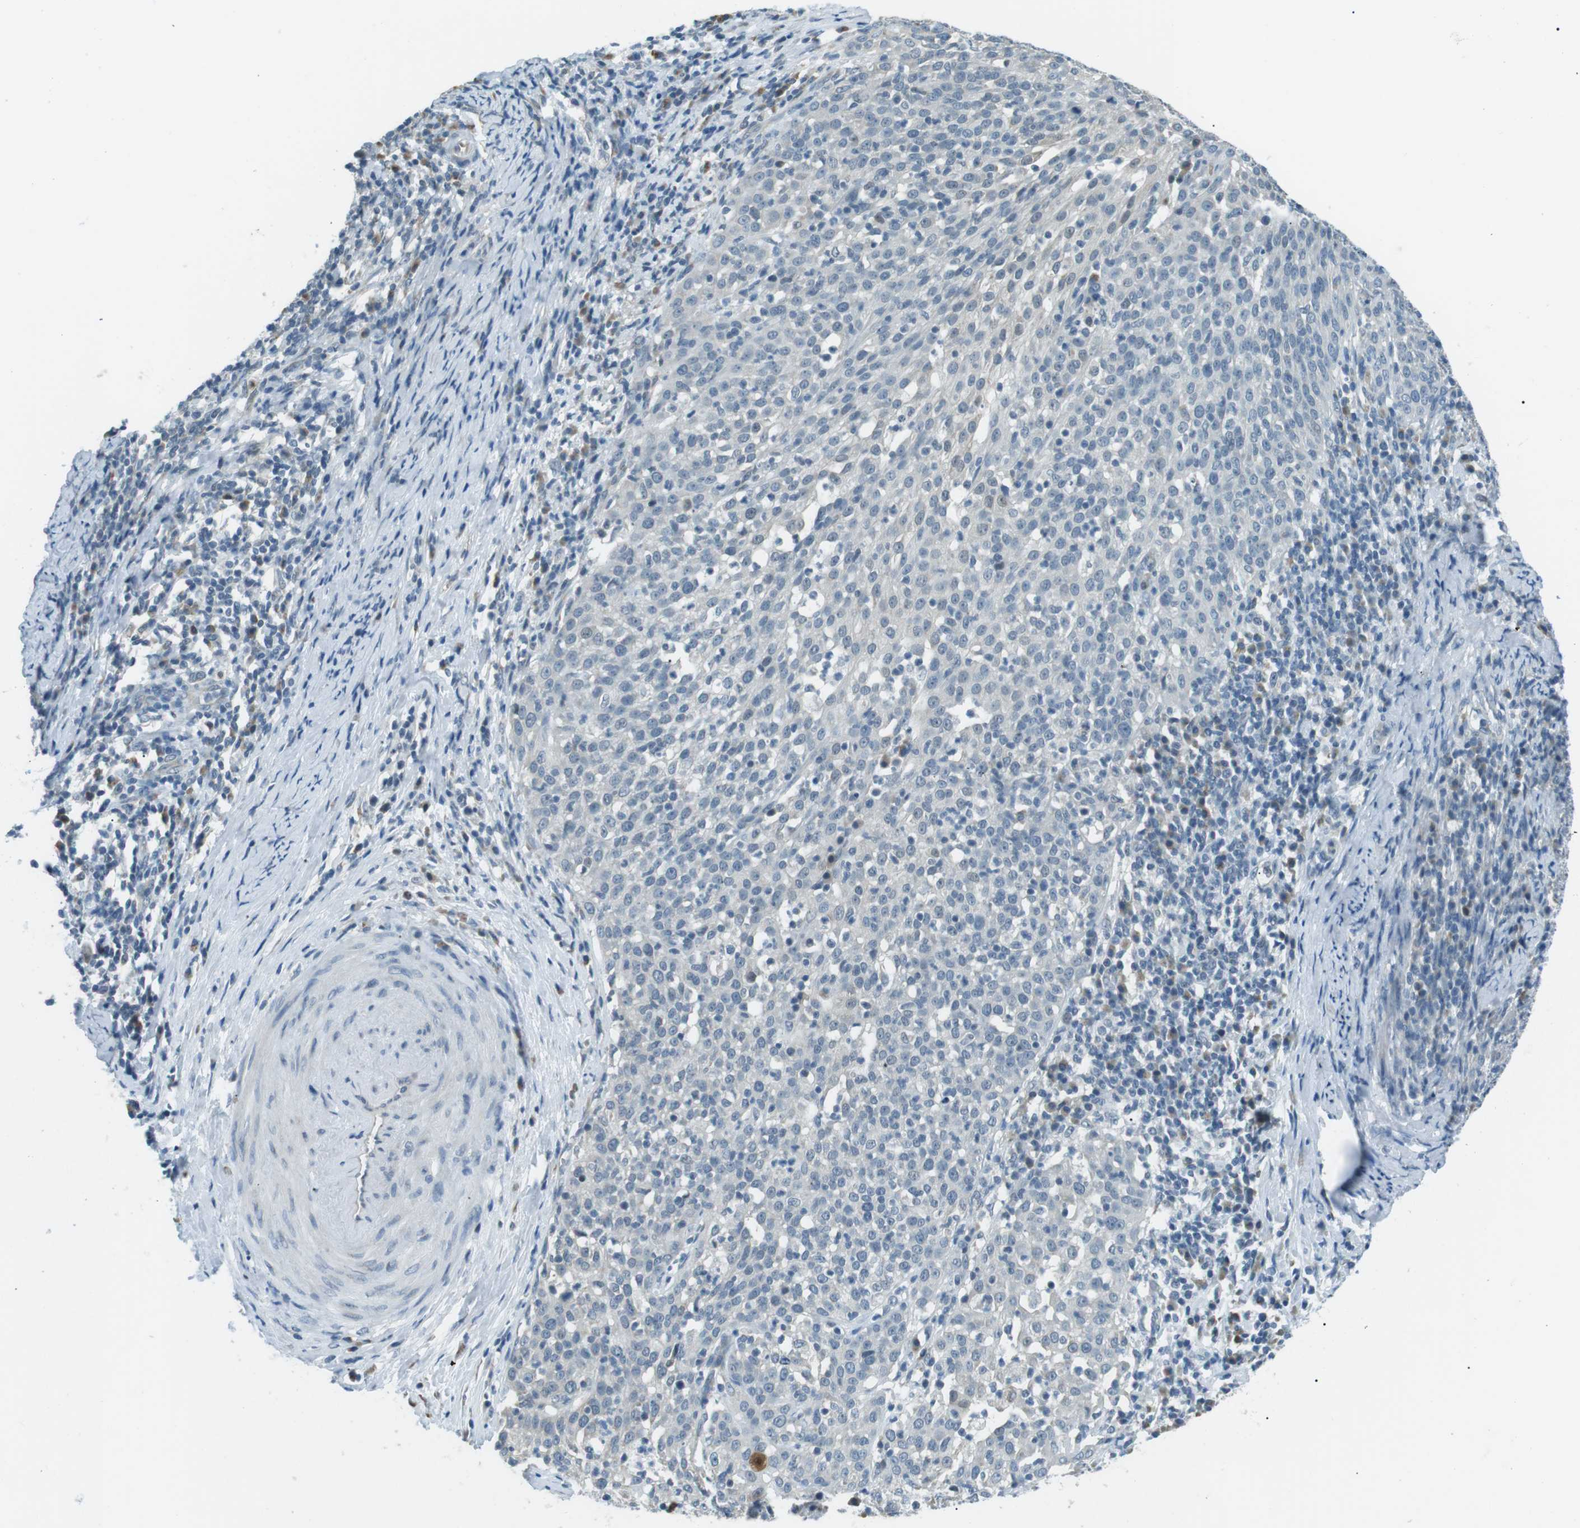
{"staining": {"intensity": "negative", "quantity": "none", "location": "none"}, "tissue": "cervical cancer", "cell_type": "Tumor cells", "image_type": "cancer", "snomed": [{"axis": "morphology", "description": "Squamous cell carcinoma, NOS"}, {"axis": "topography", "description": "Cervix"}], "caption": "Tumor cells show no significant staining in cervical squamous cell carcinoma.", "gene": "SERPINB2", "patient": {"sex": "female", "age": 51}}